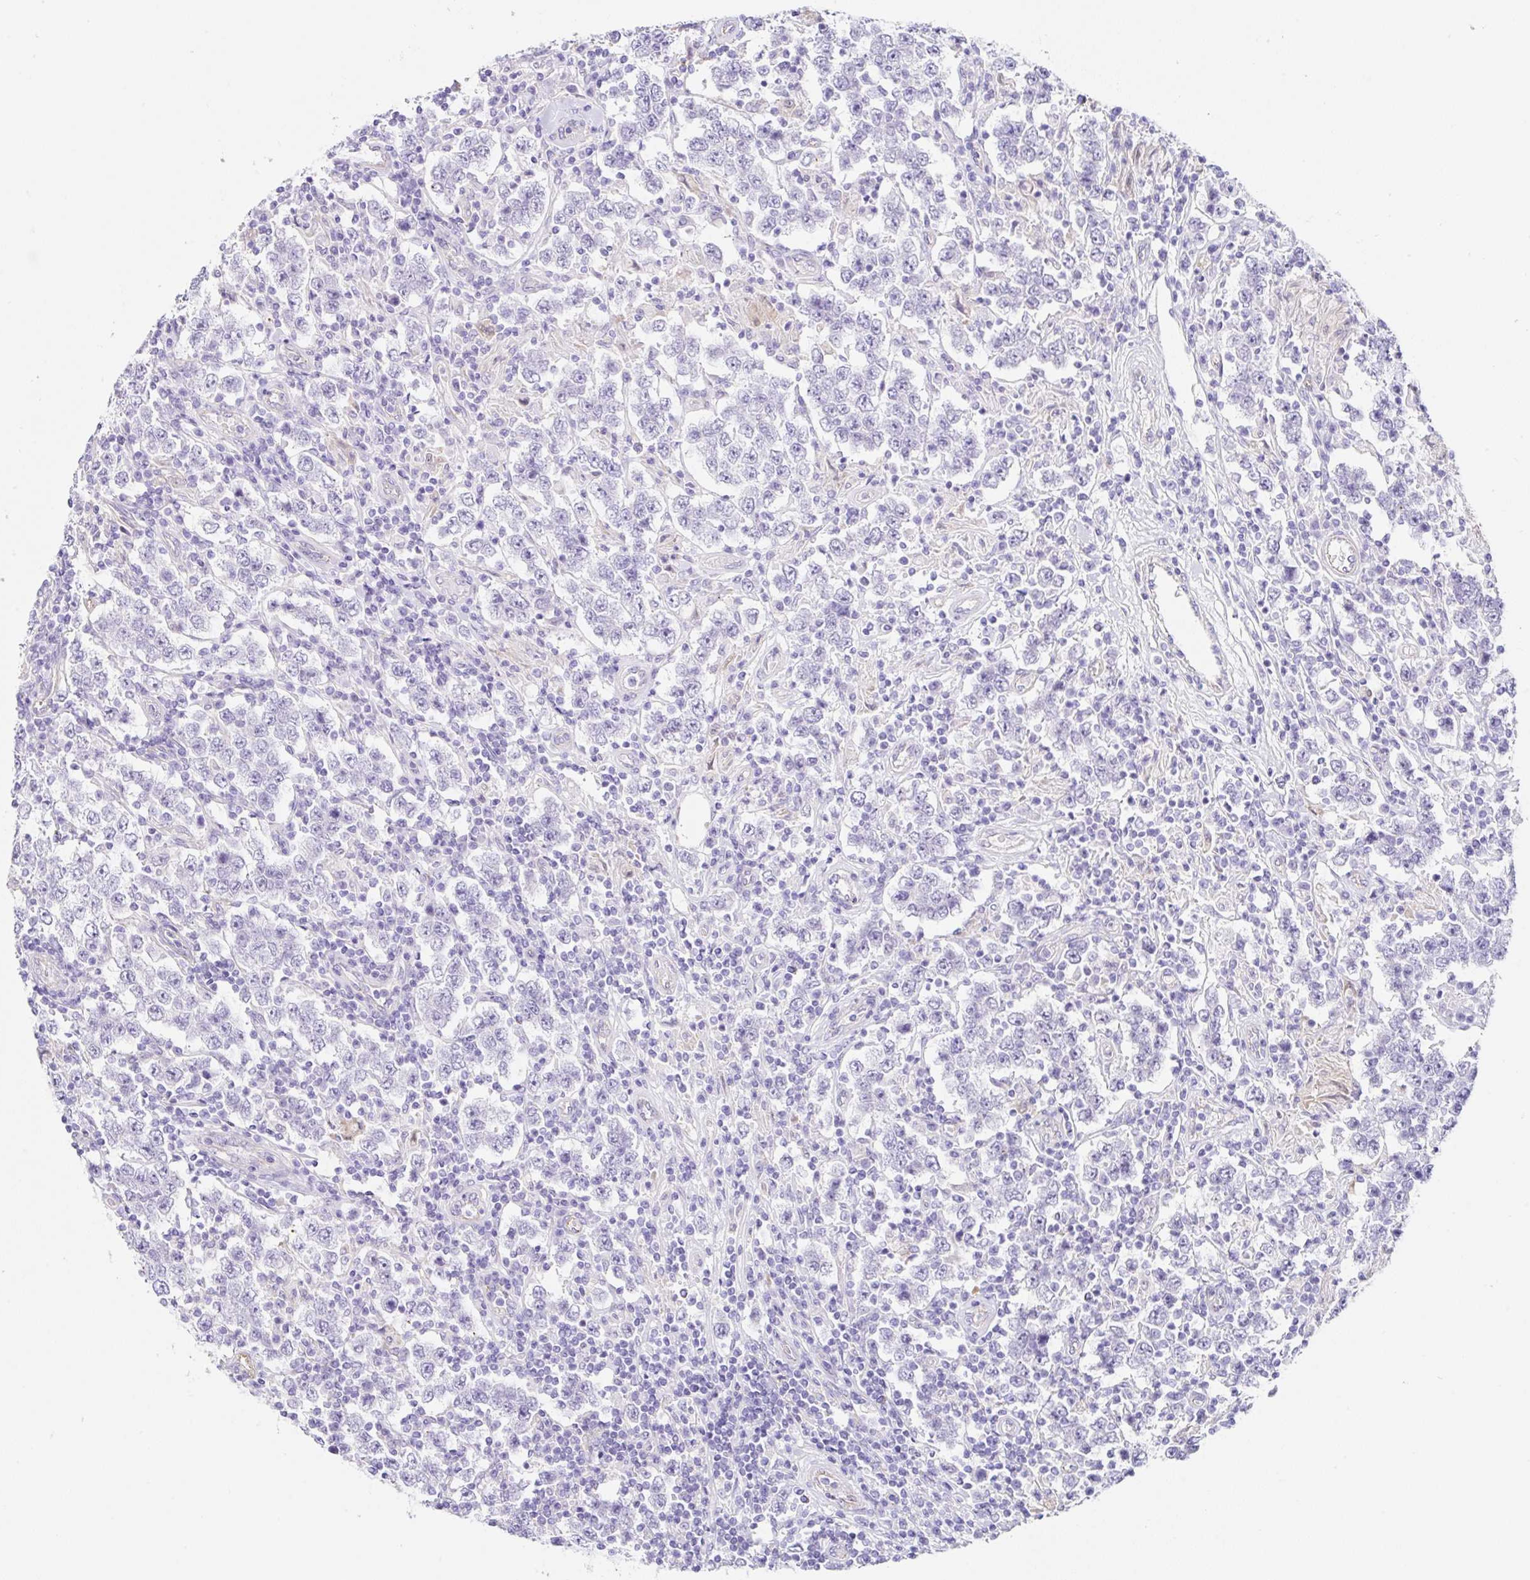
{"staining": {"intensity": "negative", "quantity": "none", "location": "none"}, "tissue": "testis cancer", "cell_type": "Tumor cells", "image_type": "cancer", "snomed": [{"axis": "morphology", "description": "Normal tissue, NOS"}, {"axis": "morphology", "description": "Urothelial carcinoma, High grade"}, {"axis": "morphology", "description": "Seminoma, NOS"}, {"axis": "morphology", "description": "Carcinoma, Embryonal, NOS"}, {"axis": "topography", "description": "Urinary bladder"}, {"axis": "topography", "description": "Testis"}], "caption": "The histopathology image exhibits no significant staining in tumor cells of testis seminoma.", "gene": "DKK4", "patient": {"sex": "male", "age": 41}}